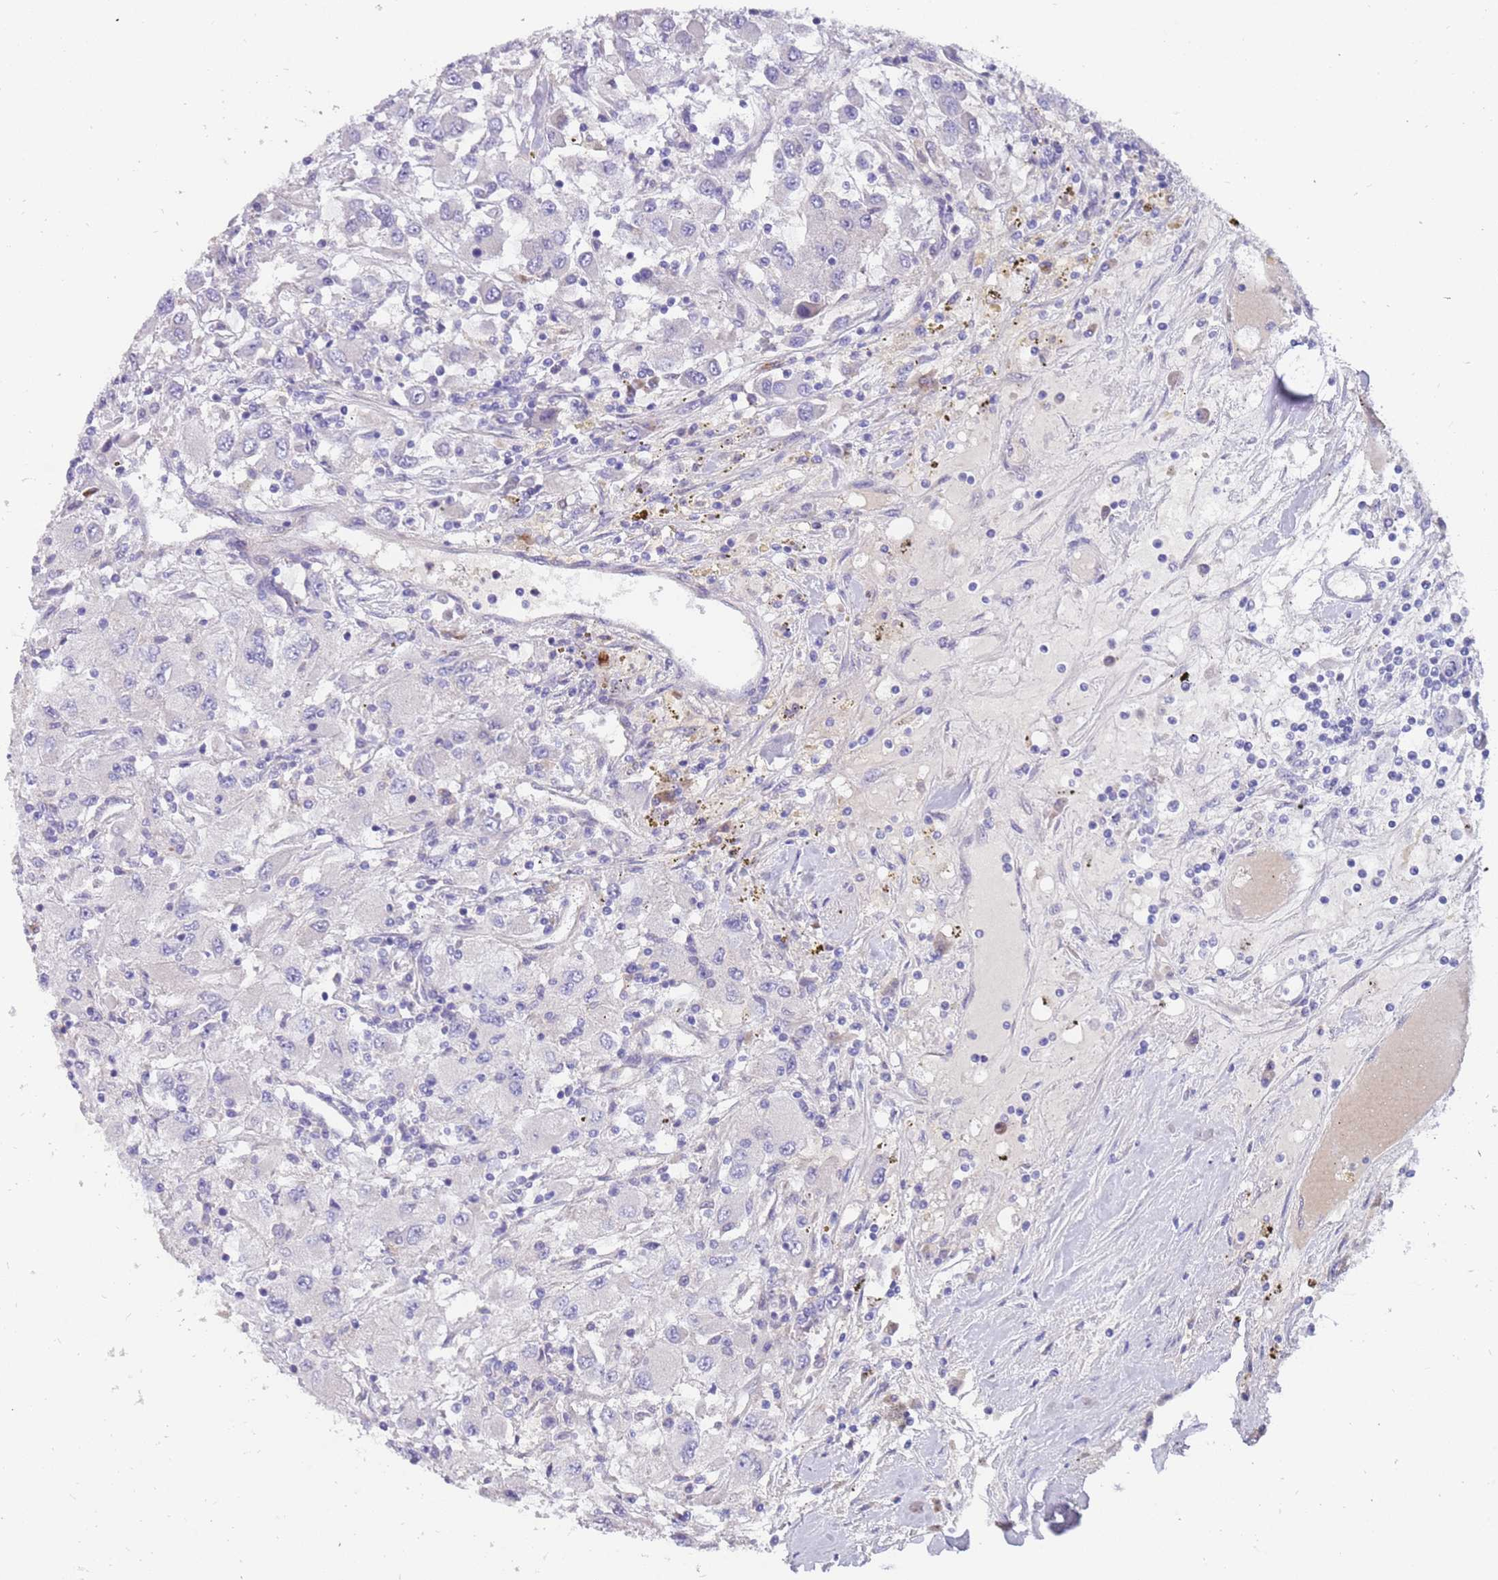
{"staining": {"intensity": "negative", "quantity": "none", "location": "none"}, "tissue": "renal cancer", "cell_type": "Tumor cells", "image_type": "cancer", "snomed": [{"axis": "morphology", "description": "Adenocarcinoma, NOS"}, {"axis": "topography", "description": "Kidney"}], "caption": "Immunohistochemistry (IHC) histopathology image of human renal adenocarcinoma stained for a protein (brown), which displays no staining in tumor cells. Brightfield microscopy of immunohistochemistry (IHC) stained with DAB (brown) and hematoxylin (blue), captured at high magnification.", "gene": "ZNF746", "patient": {"sex": "female", "age": 67}}